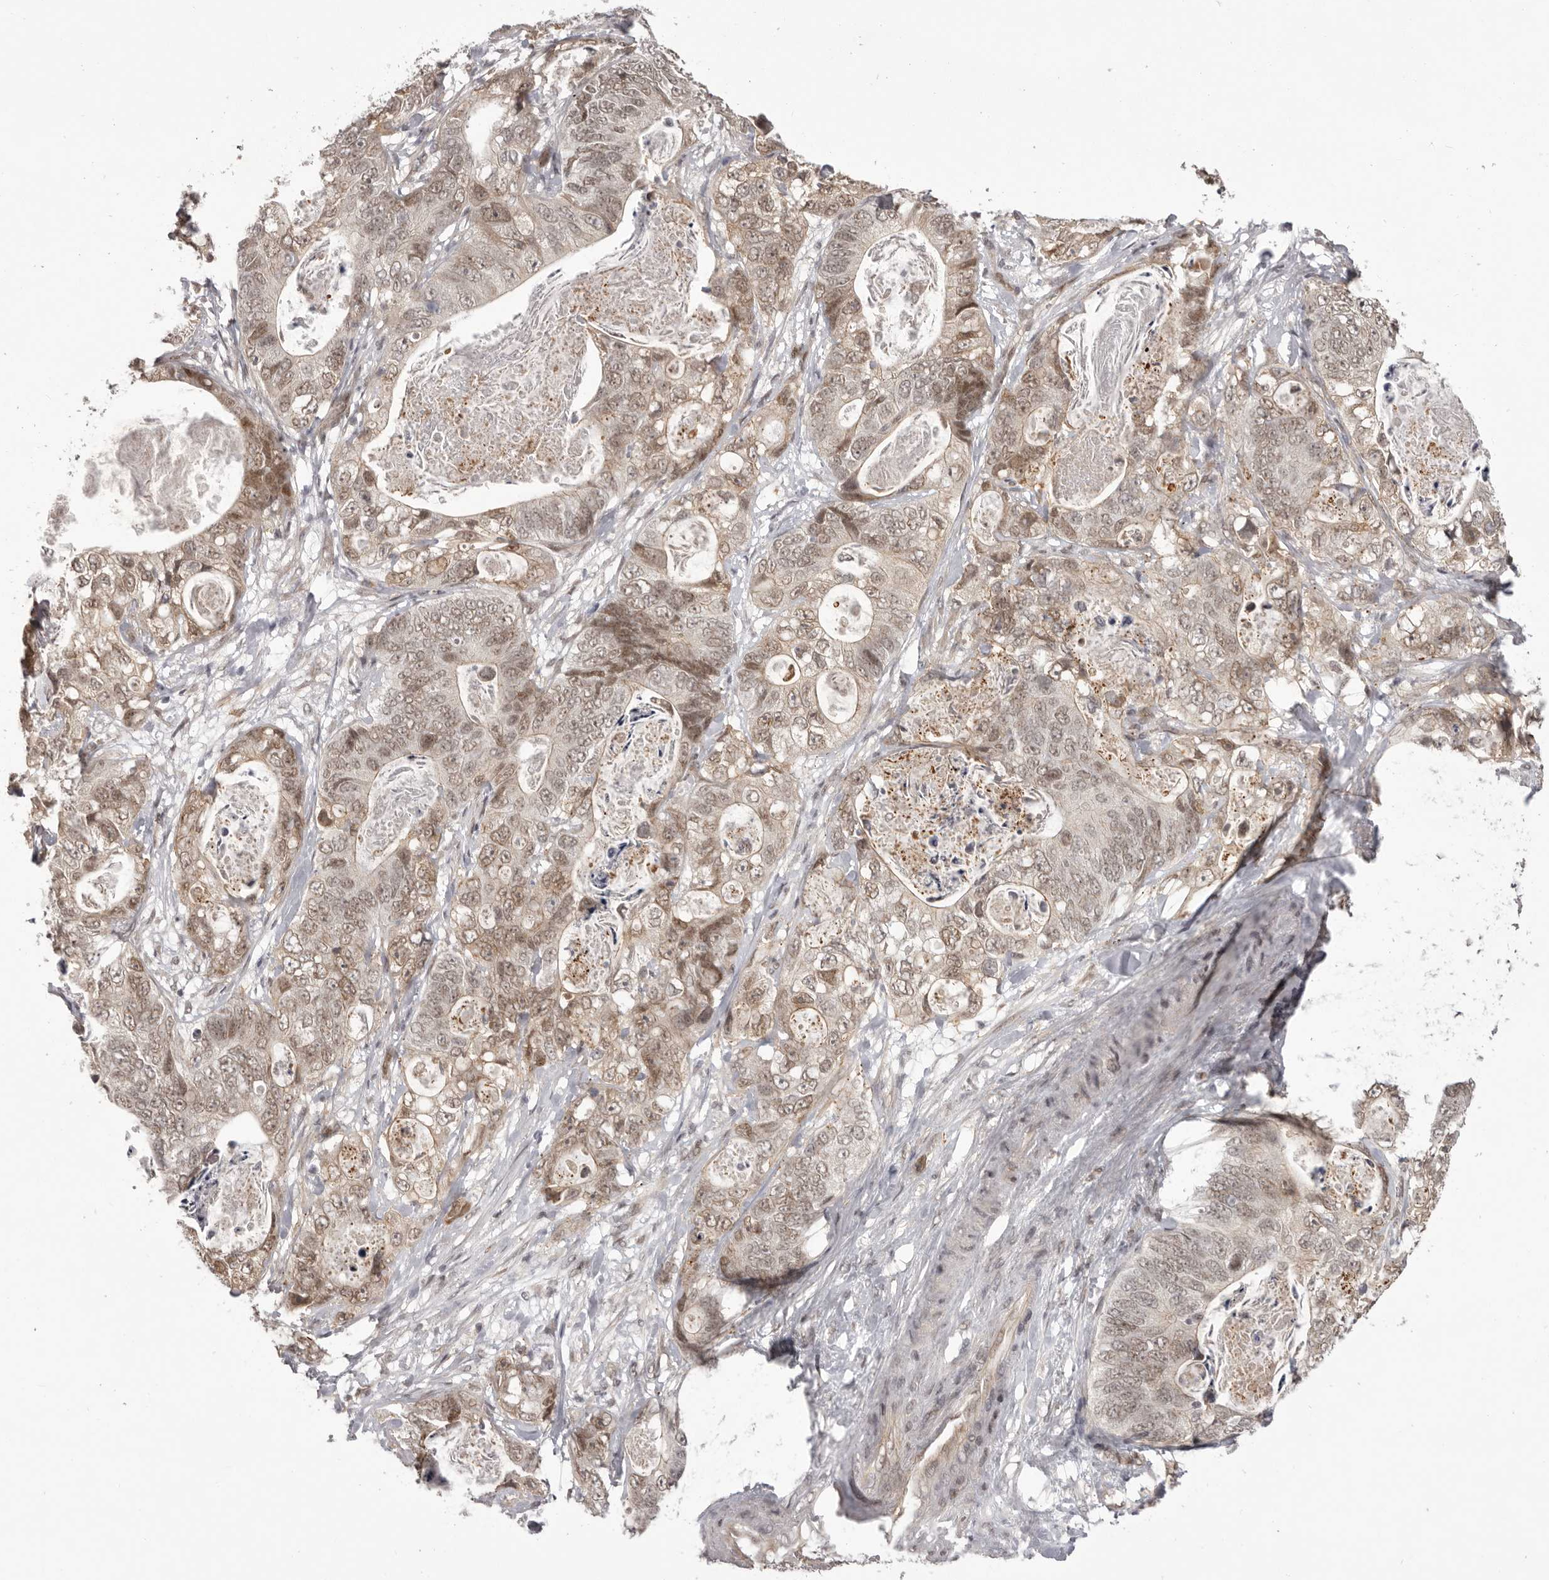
{"staining": {"intensity": "weak", "quantity": ">75%", "location": "nuclear"}, "tissue": "stomach cancer", "cell_type": "Tumor cells", "image_type": "cancer", "snomed": [{"axis": "morphology", "description": "Normal tissue, NOS"}, {"axis": "morphology", "description": "Adenocarcinoma, NOS"}, {"axis": "topography", "description": "Stomach"}], "caption": "A brown stain shows weak nuclear staining of a protein in stomach cancer tumor cells.", "gene": "RNF2", "patient": {"sex": "female", "age": 89}}